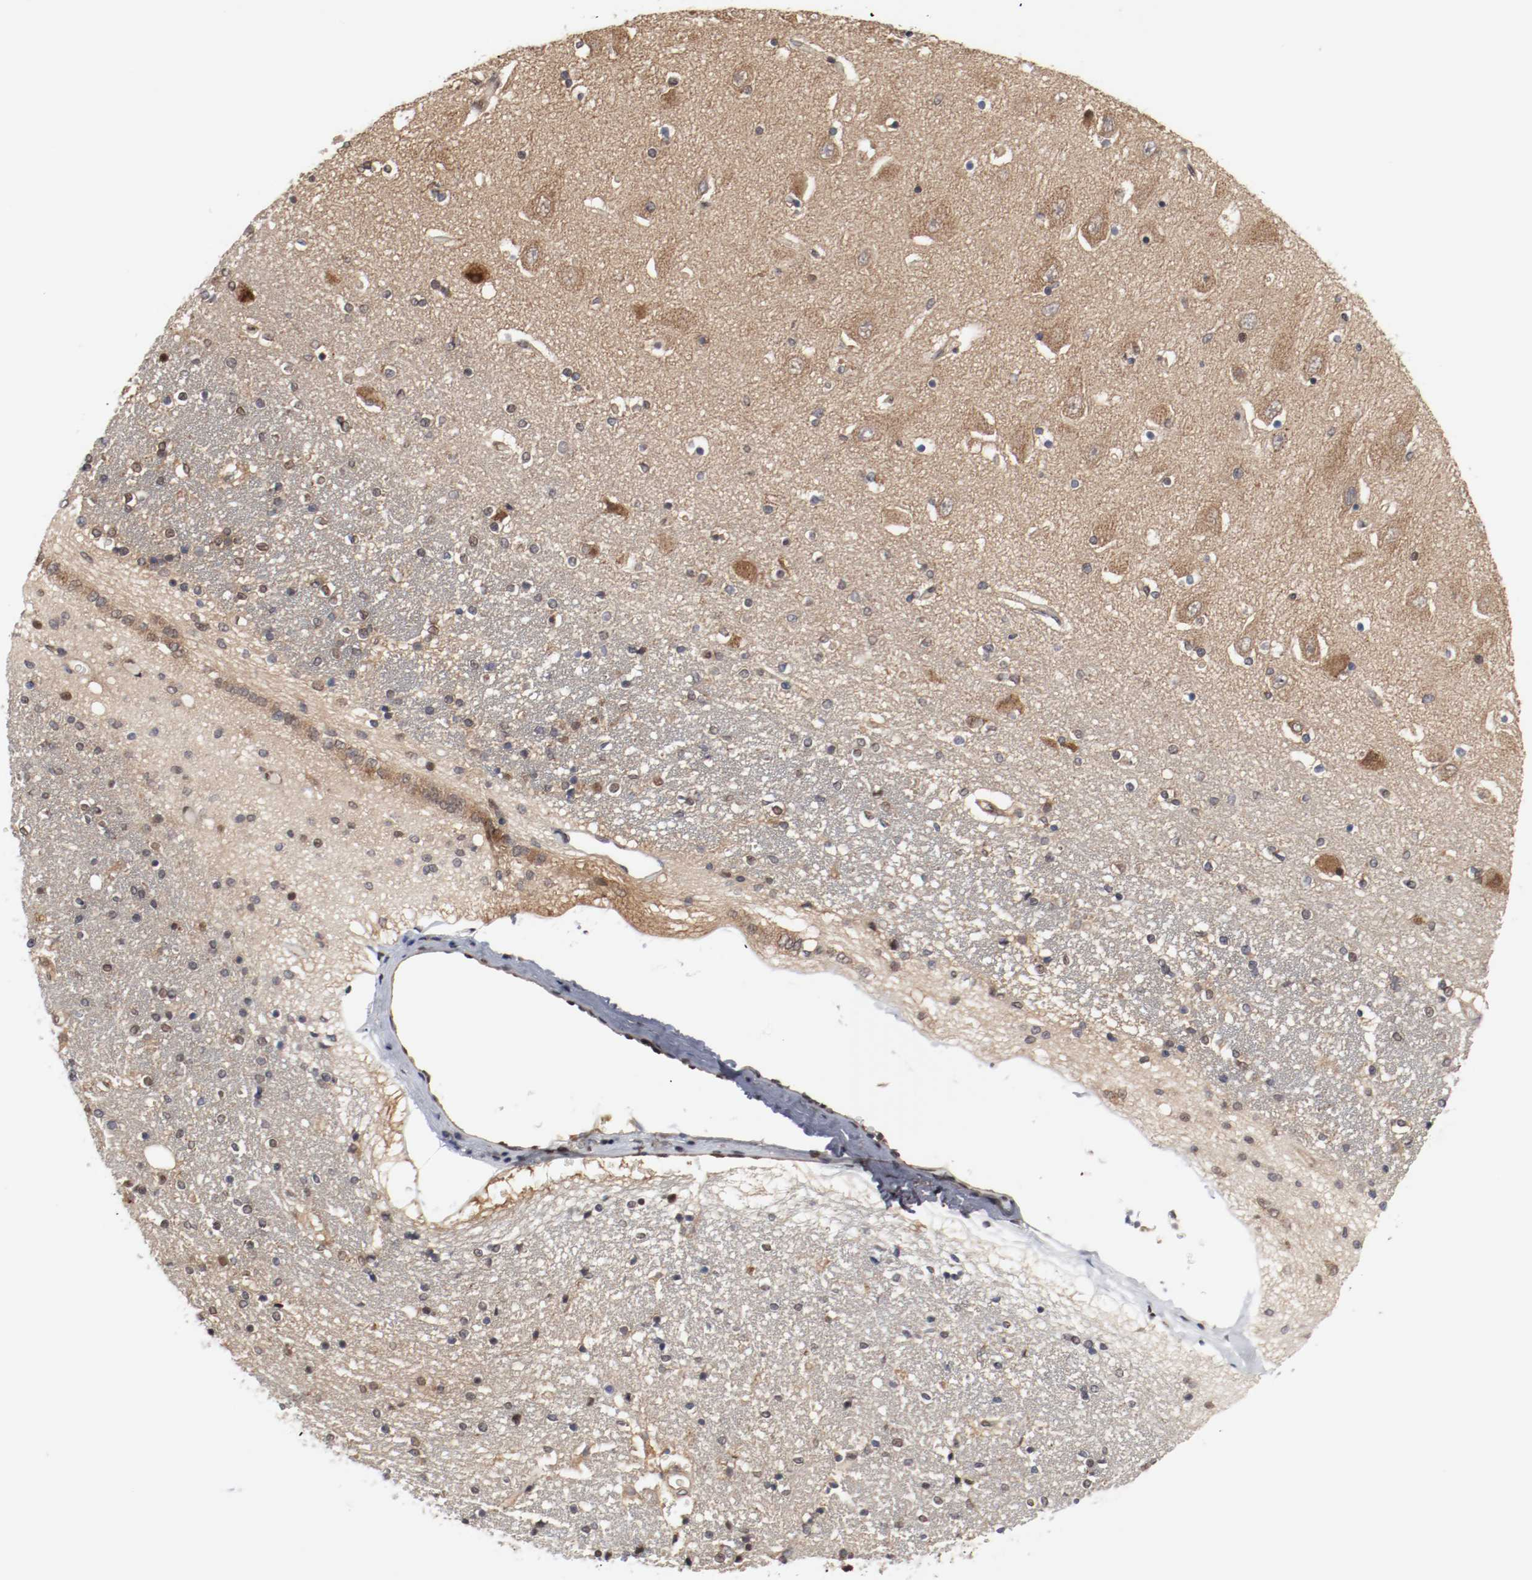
{"staining": {"intensity": "moderate", "quantity": "25%-75%", "location": "cytoplasmic/membranous,nuclear"}, "tissue": "hippocampus", "cell_type": "Glial cells", "image_type": "normal", "snomed": [{"axis": "morphology", "description": "Normal tissue, NOS"}, {"axis": "topography", "description": "Hippocampus"}], "caption": "A brown stain highlights moderate cytoplasmic/membranous,nuclear staining of a protein in glial cells of unremarkable human hippocampus.", "gene": "AFG3L2", "patient": {"sex": "female", "age": 54}}